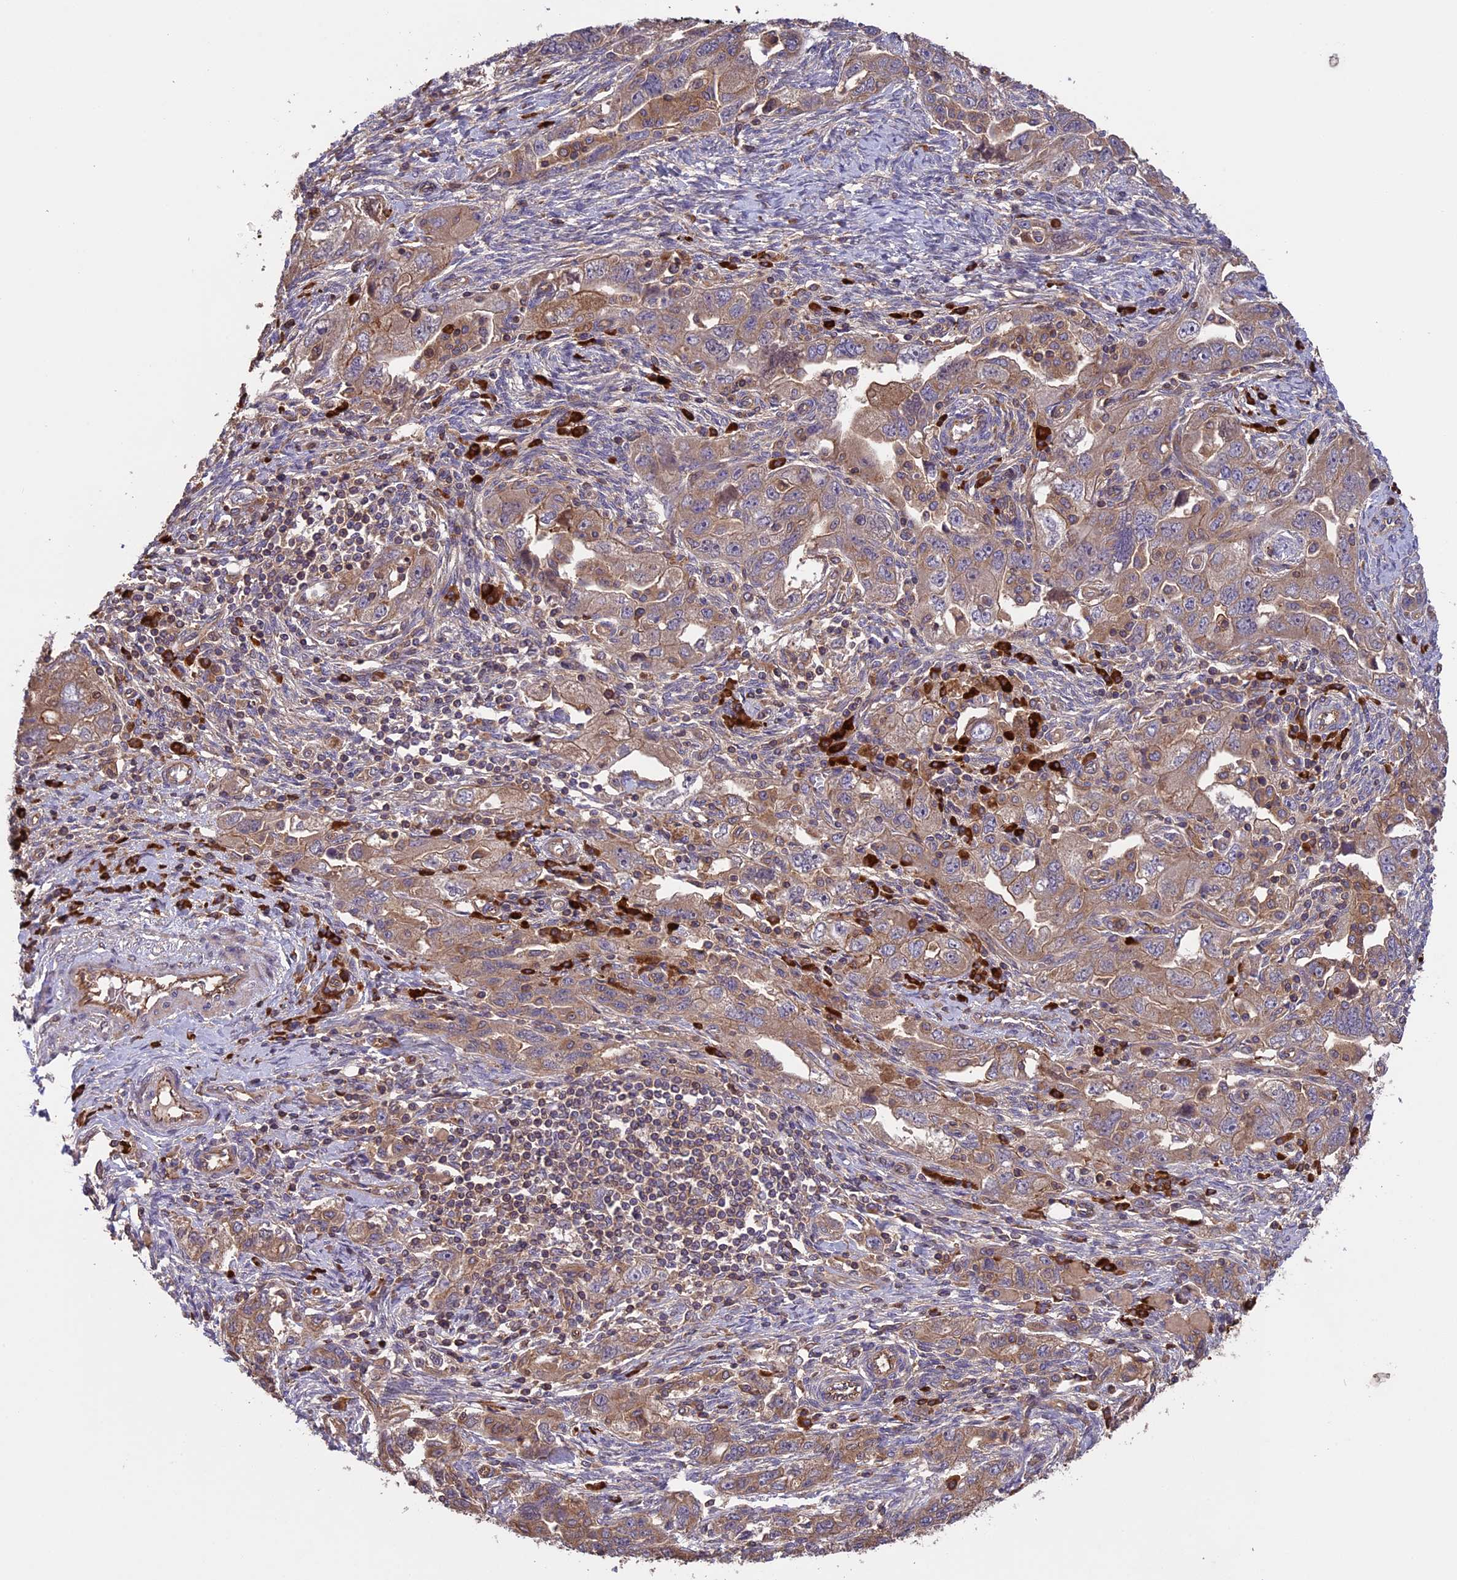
{"staining": {"intensity": "moderate", "quantity": ">75%", "location": "cytoplasmic/membranous"}, "tissue": "ovarian cancer", "cell_type": "Tumor cells", "image_type": "cancer", "snomed": [{"axis": "morphology", "description": "Carcinoma, NOS"}, {"axis": "morphology", "description": "Cystadenocarcinoma, serous, NOS"}, {"axis": "topography", "description": "Ovary"}], "caption": "Immunohistochemistry staining of ovarian cancer, which displays medium levels of moderate cytoplasmic/membranous staining in approximately >75% of tumor cells indicating moderate cytoplasmic/membranous protein positivity. The staining was performed using DAB (brown) for protein detection and nuclei were counterstained in hematoxylin (blue).", "gene": "GAS8", "patient": {"sex": "female", "age": 69}}